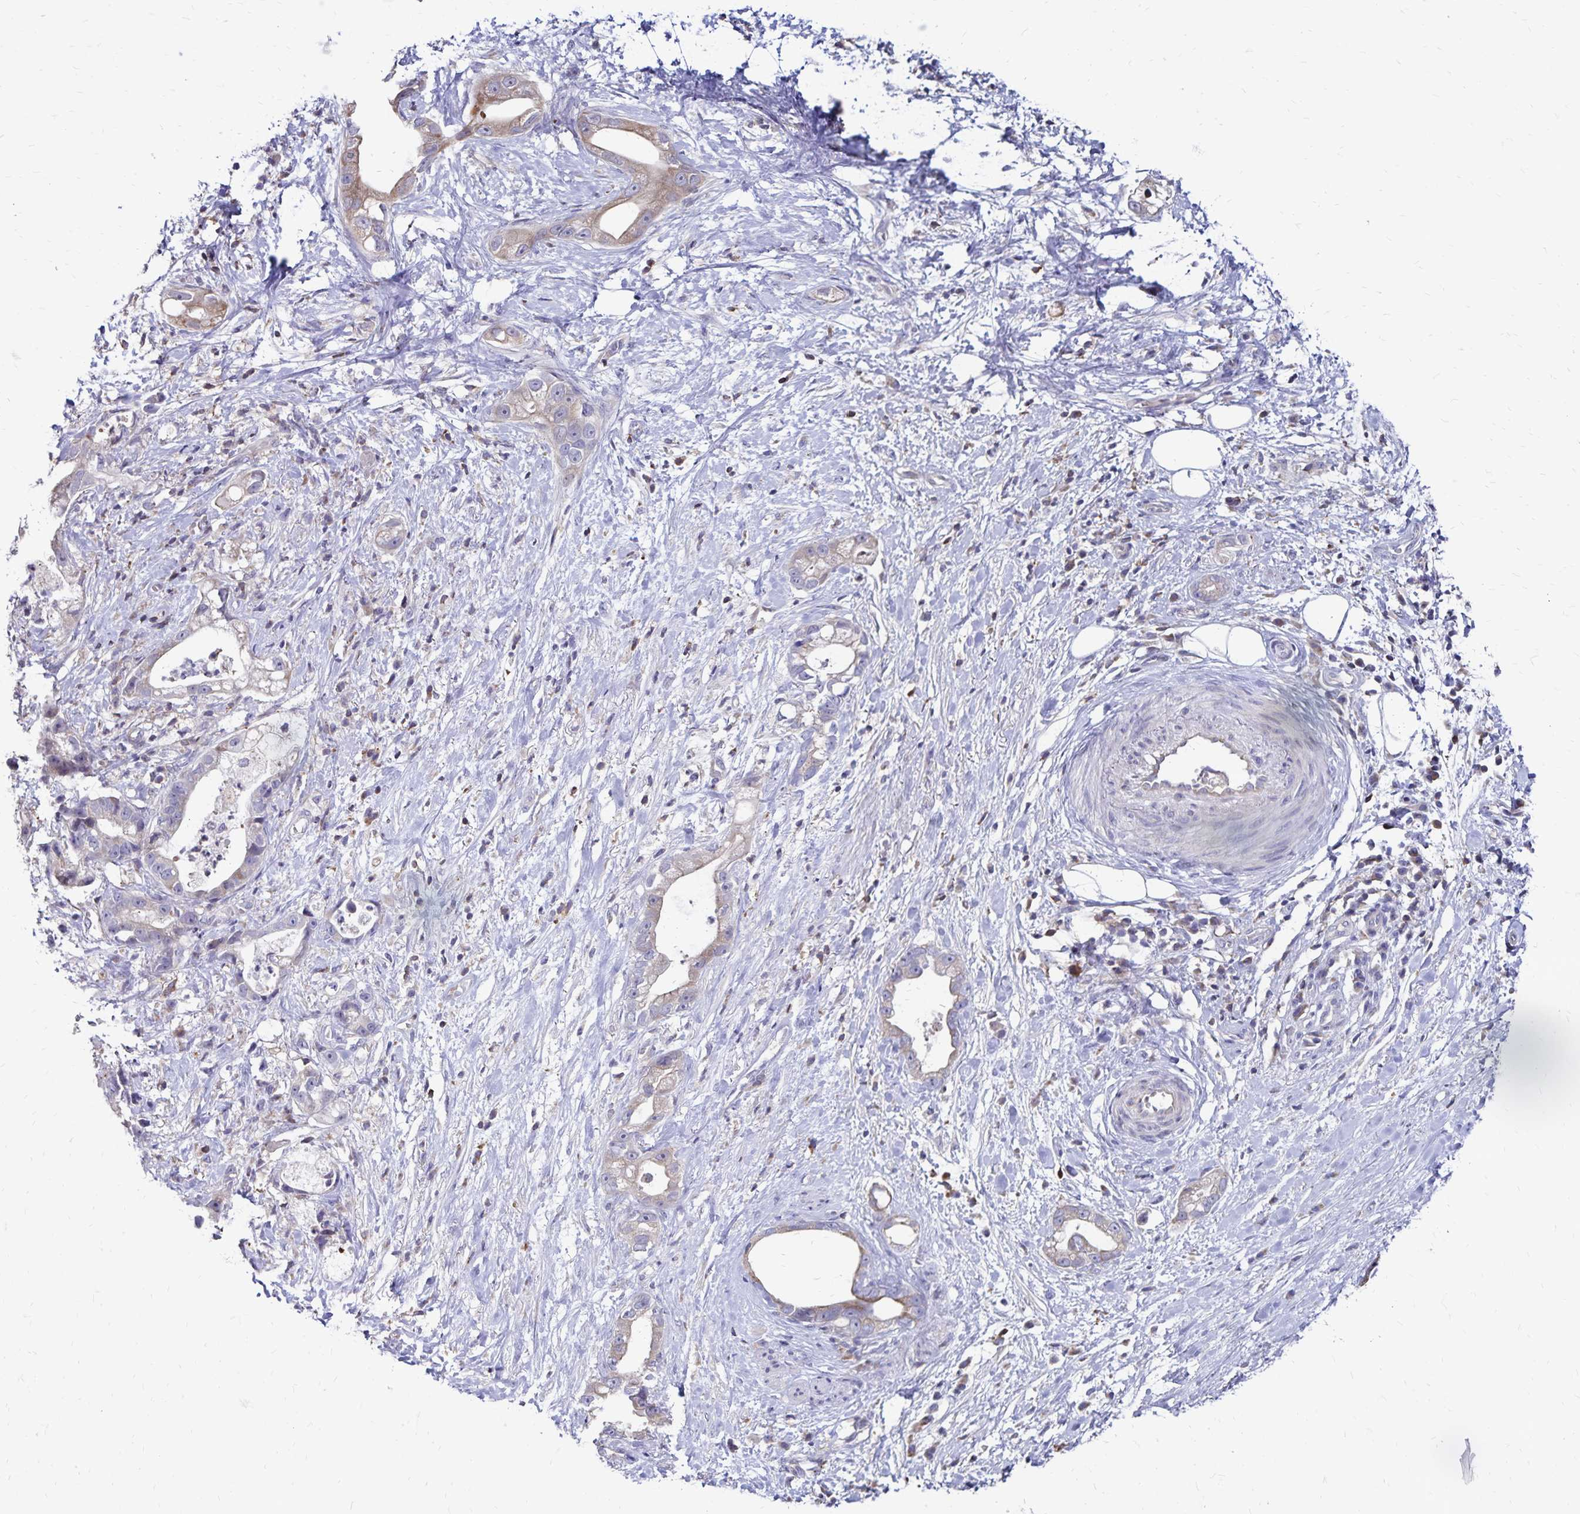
{"staining": {"intensity": "moderate", "quantity": "25%-75%", "location": "cytoplasmic/membranous"}, "tissue": "stomach cancer", "cell_type": "Tumor cells", "image_type": "cancer", "snomed": [{"axis": "morphology", "description": "Adenocarcinoma, NOS"}, {"axis": "topography", "description": "Stomach"}], "caption": "IHC image of neoplastic tissue: human stomach cancer stained using IHC shows medium levels of moderate protein expression localized specifically in the cytoplasmic/membranous of tumor cells, appearing as a cytoplasmic/membranous brown color.", "gene": "NAGPA", "patient": {"sex": "male", "age": 55}}